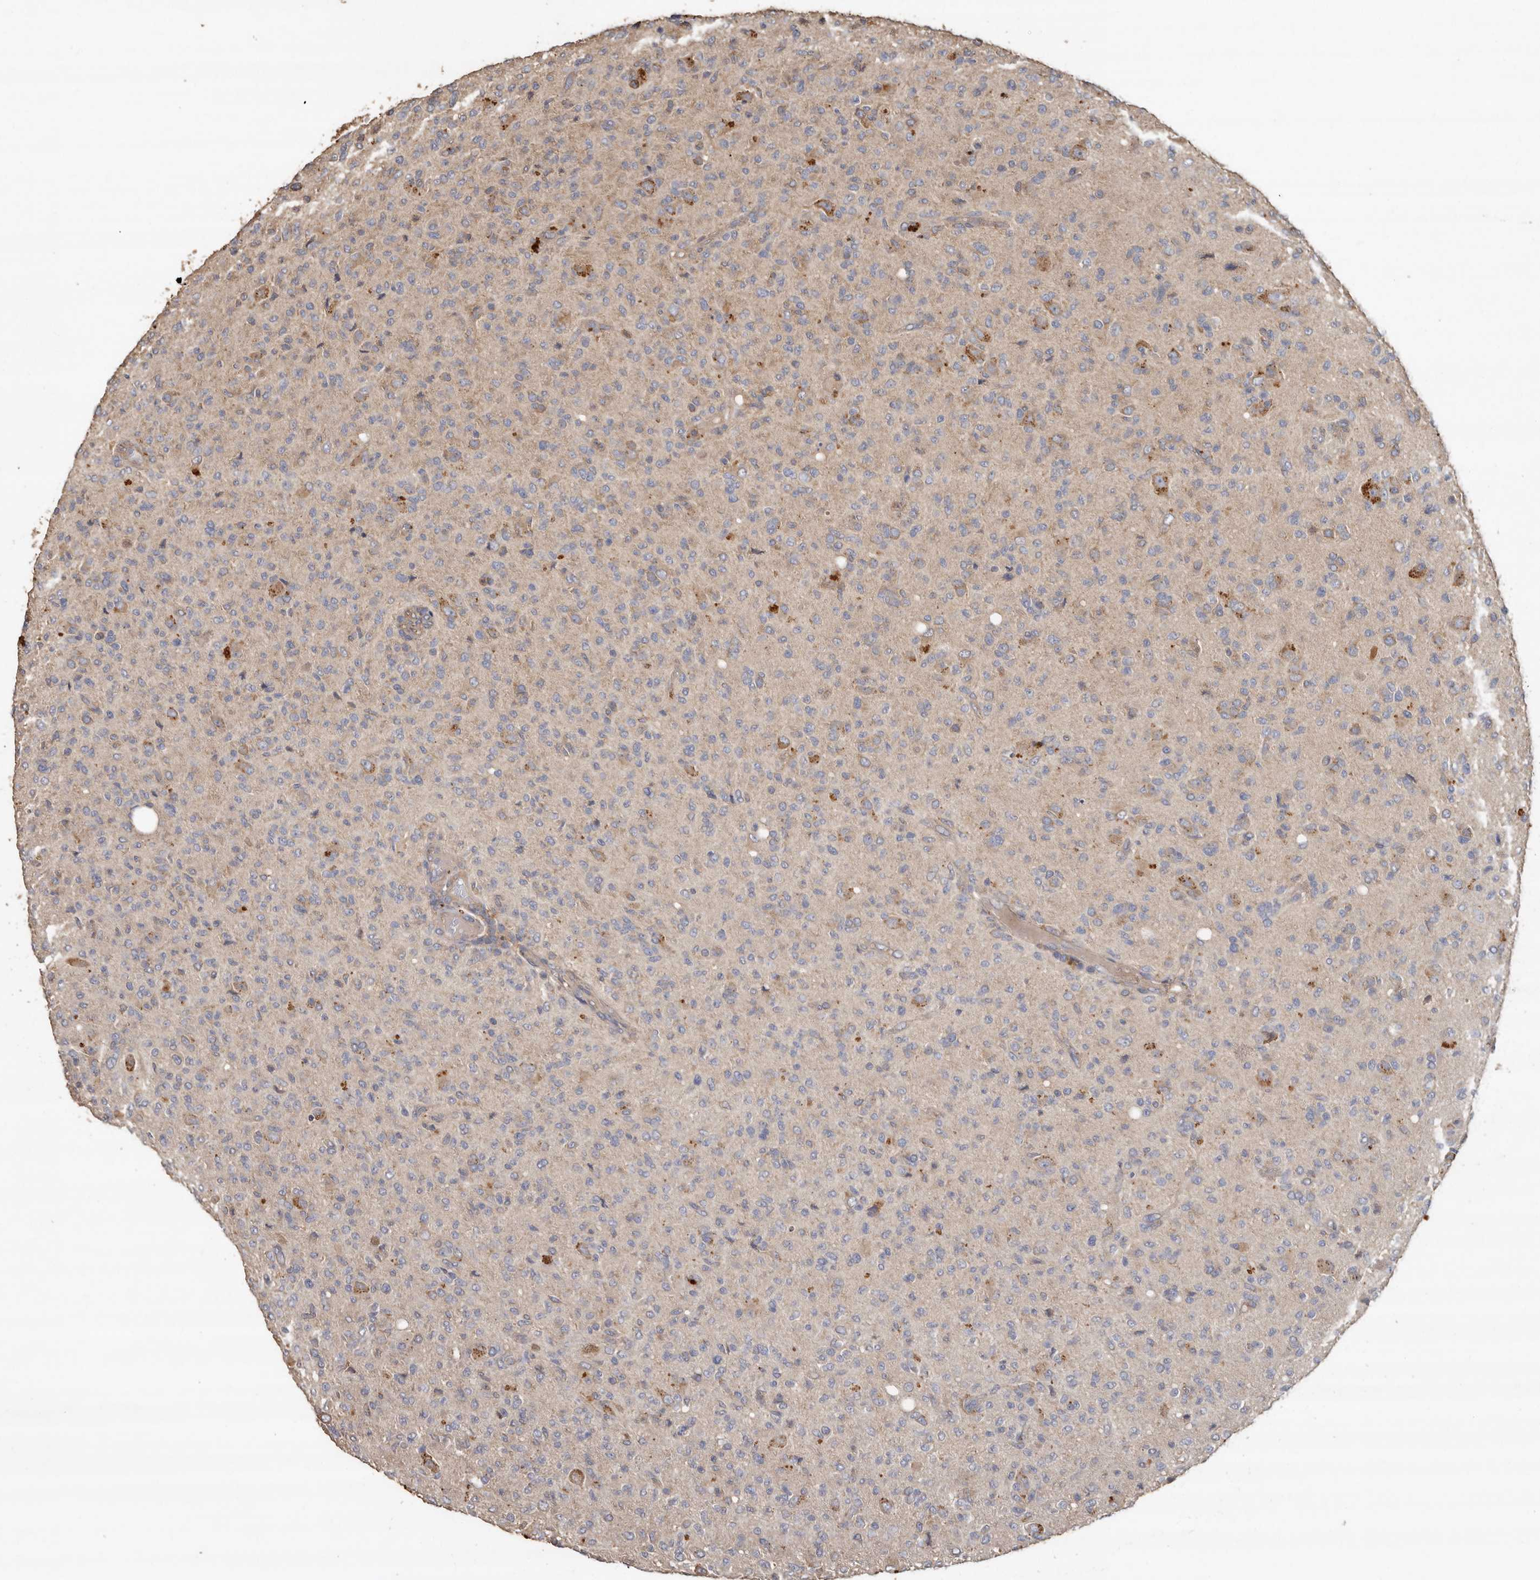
{"staining": {"intensity": "moderate", "quantity": "<25%", "location": "cytoplasmic/membranous"}, "tissue": "glioma", "cell_type": "Tumor cells", "image_type": "cancer", "snomed": [{"axis": "morphology", "description": "Glioma, malignant, High grade"}, {"axis": "topography", "description": "Brain"}], "caption": "A brown stain labels moderate cytoplasmic/membranous staining of a protein in malignant high-grade glioma tumor cells.", "gene": "FLCN", "patient": {"sex": "female", "age": 57}}